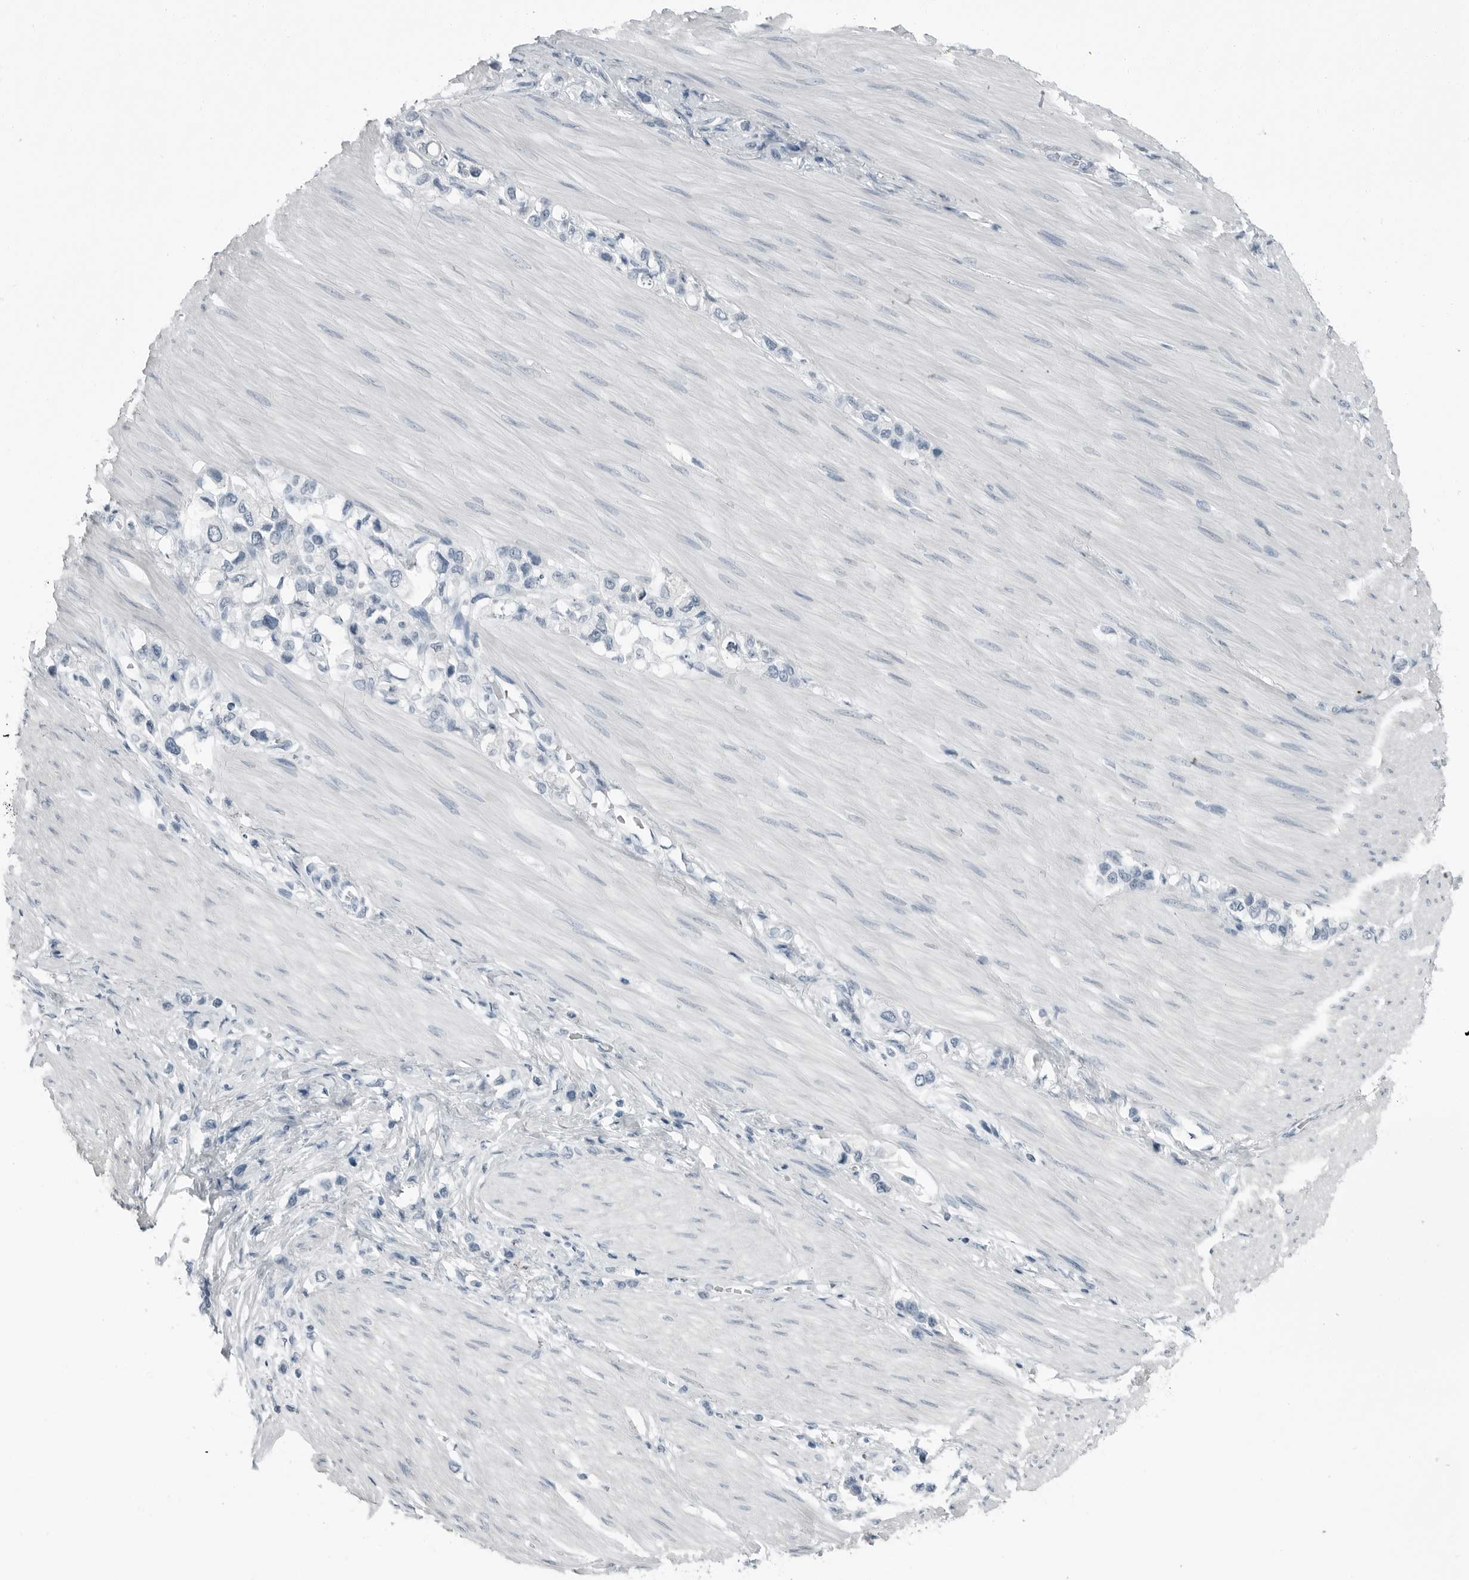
{"staining": {"intensity": "negative", "quantity": "none", "location": "none"}, "tissue": "stomach cancer", "cell_type": "Tumor cells", "image_type": "cancer", "snomed": [{"axis": "morphology", "description": "Adenocarcinoma, NOS"}, {"axis": "topography", "description": "Stomach"}], "caption": "DAB immunohistochemical staining of human stomach adenocarcinoma demonstrates no significant expression in tumor cells.", "gene": "FABP6", "patient": {"sex": "female", "age": 65}}